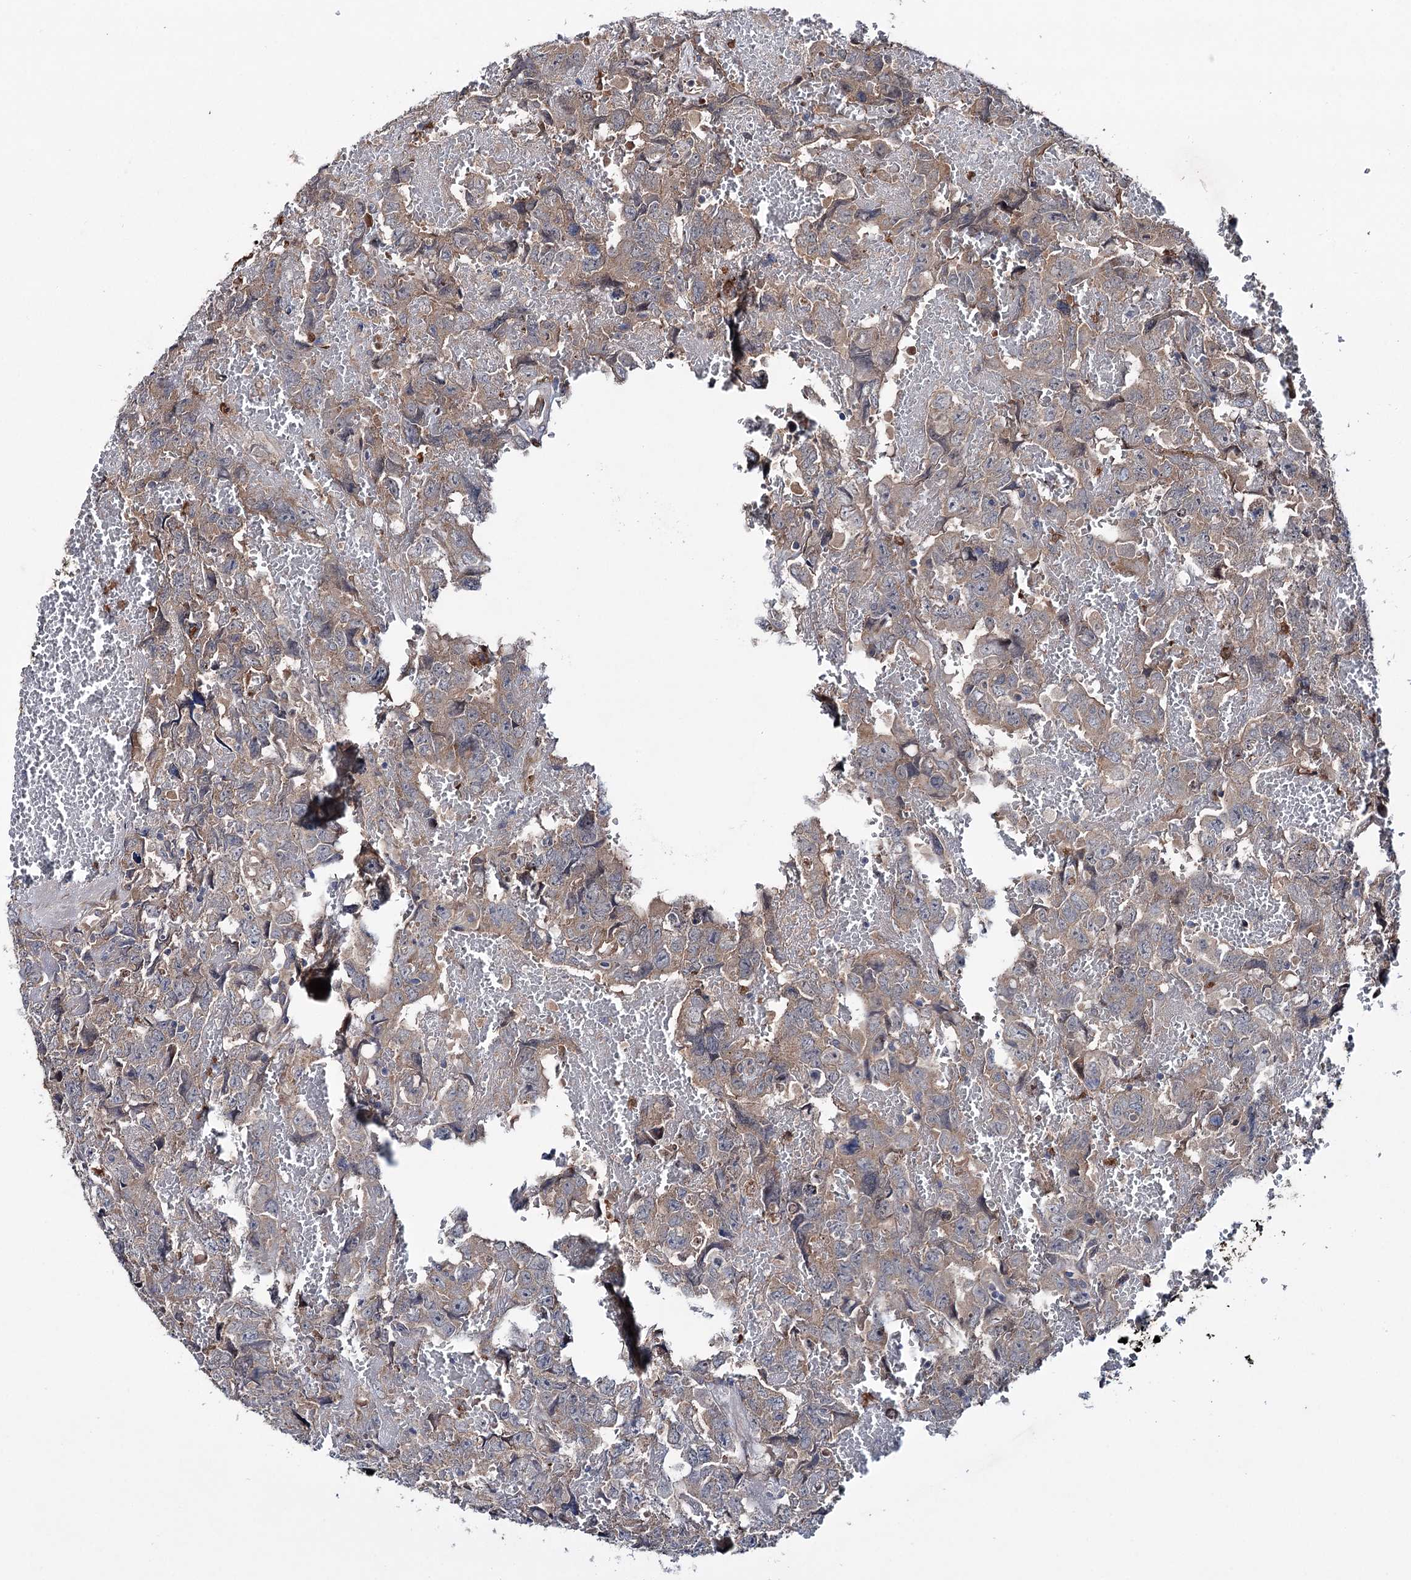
{"staining": {"intensity": "weak", "quantity": "25%-75%", "location": "cytoplasmic/membranous"}, "tissue": "testis cancer", "cell_type": "Tumor cells", "image_type": "cancer", "snomed": [{"axis": "morphology", "description": "Carcinoma, Embryonal, NOS"}, {"axis": "topography", "description": "Testis"}], "caption": "Immunohistochemical staining of human embryonal carcinoma (testis) exhibits low levels of weak cytoplasmic/membranous positivity in approximately 25%-75% of tumor cells.", "gene": "PTPN3", "patient": {"sex": "male", "age": 45}}